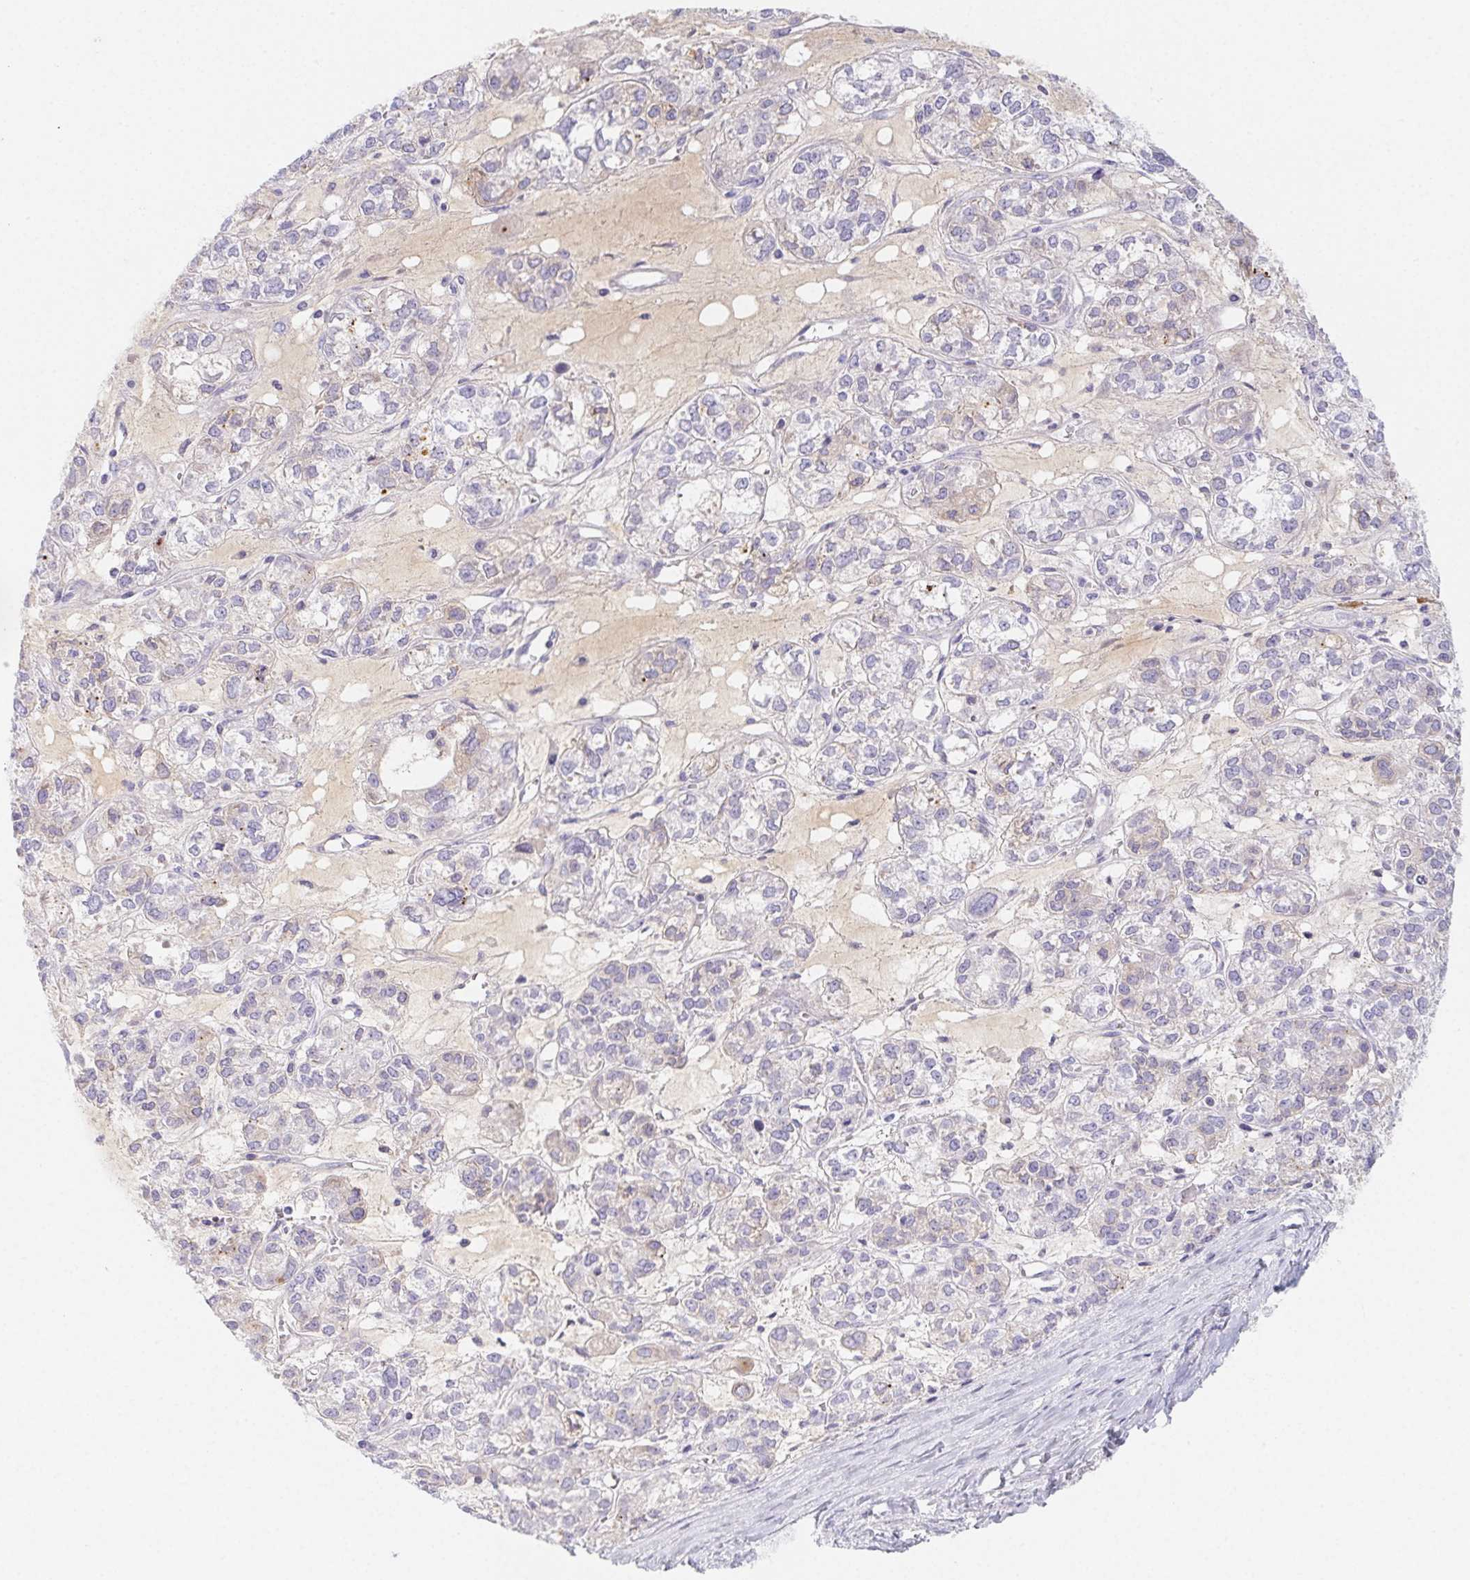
{"staining": {"intensity": "negative", "quantity": "none", "location": "none"}, "tissue": "ovarian cancer", "cell_type": "Tumor cells", "image_type": "cancer", "snomed": [{"axis": "morphology", "description": "Carcinoma, endometroid"}, {"axis": "topography", "description": "Ovary"}], "caption": "Tumor cells are negative for protein expression in human ovarian cancer (endometroid carcinoma).", "gene": "ITIH2", "patient": {"sex": "female", "age": 64}}